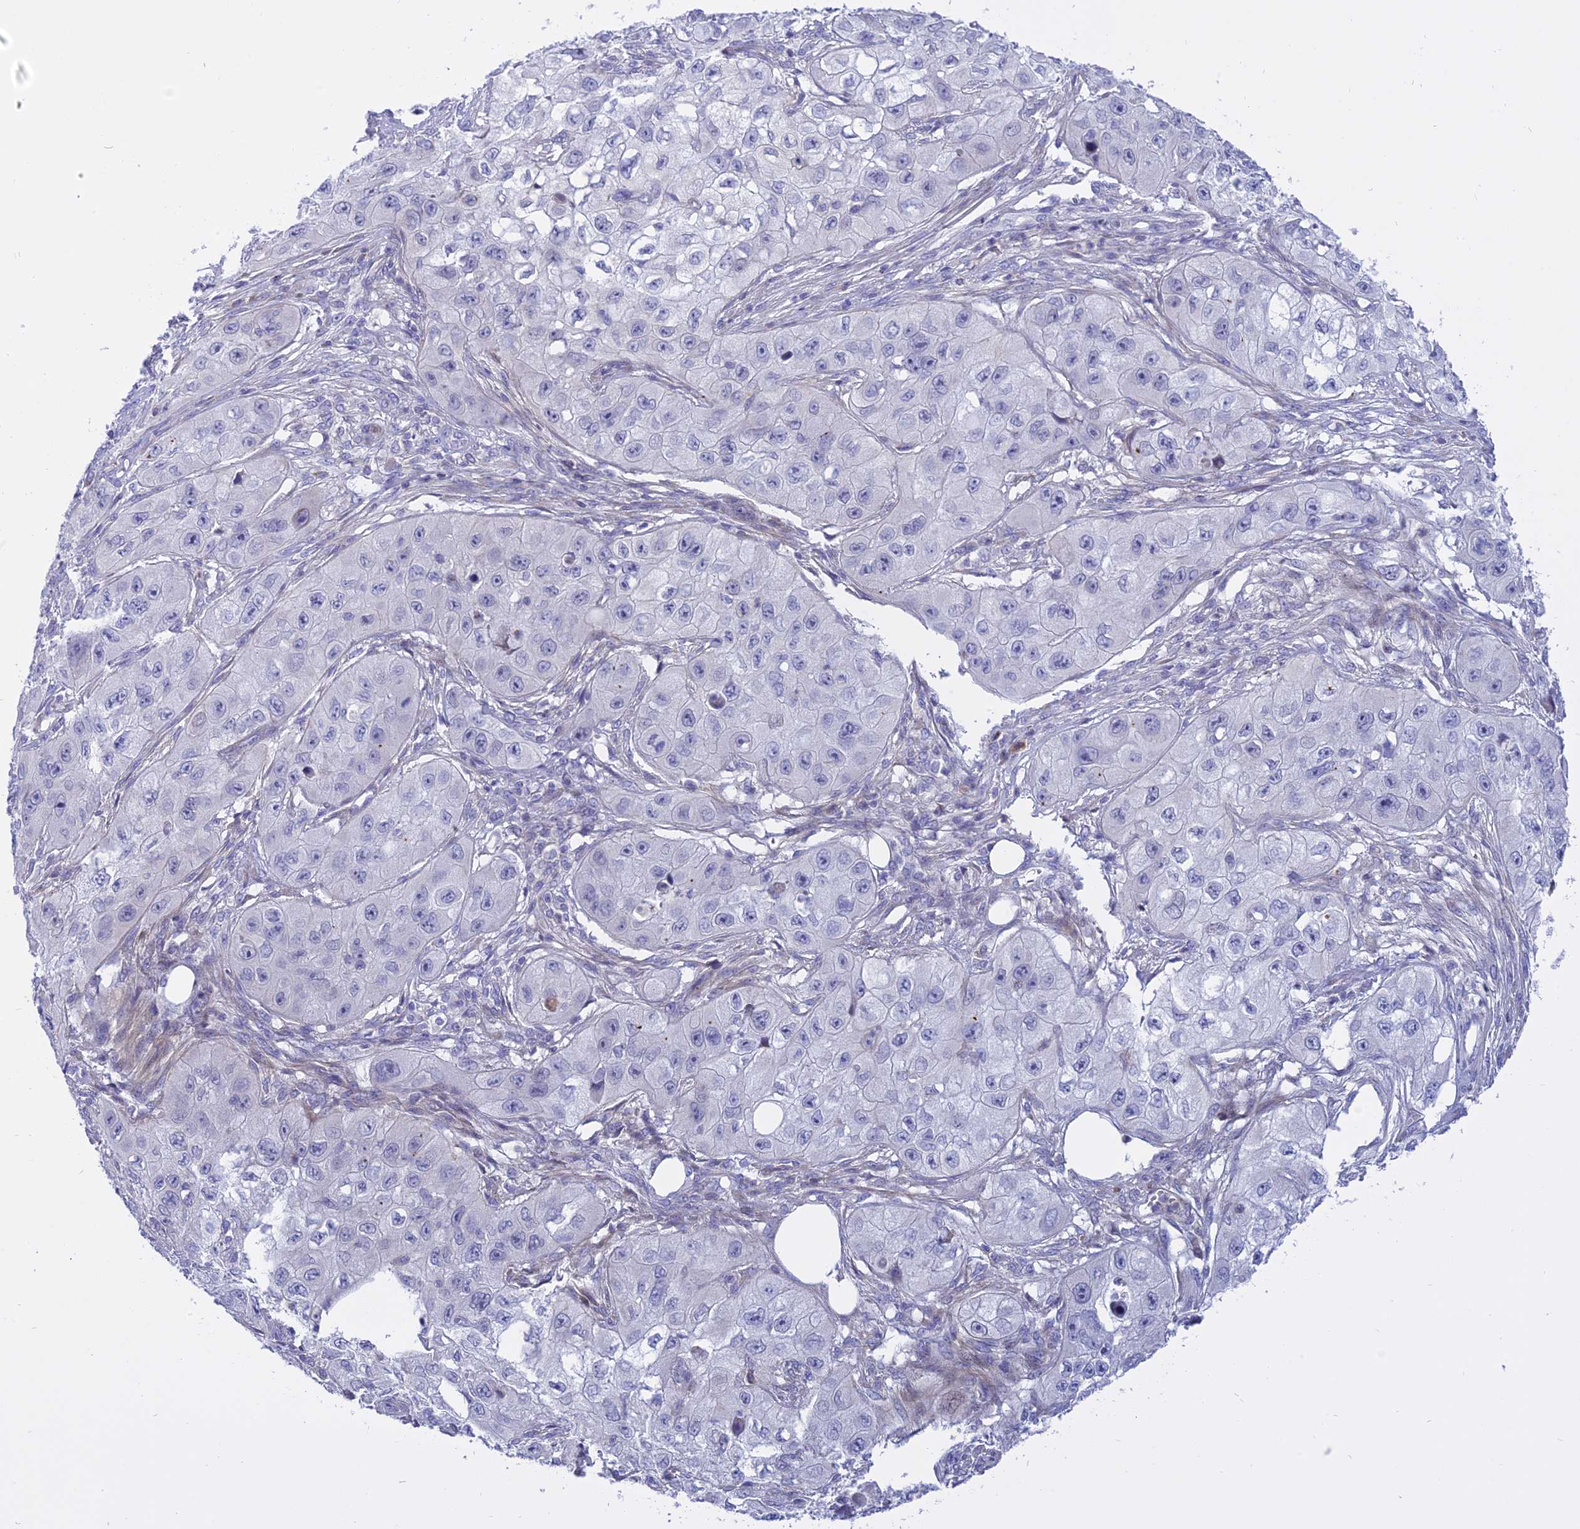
{"staining": {"intensity": "negative", "quantity": "none", "location": "none"}, "tissue": "skin cancer", "cell_type": "Tumor cells", "image_type": "cancer", "snomed": [{"axis": "morphology", "description": "Squamous cell carcinoma, NOS"}, {"axis": "topography", "description": "Skin"}, {"axis": "topography", "description": "Subcutis"}], "caption": "Skin cancer was stained to show a protein in brown. There is no significant positivity in tumor cells.", "gene": "MBD3L1", "patient": {"sex": "male", "age": 73}}